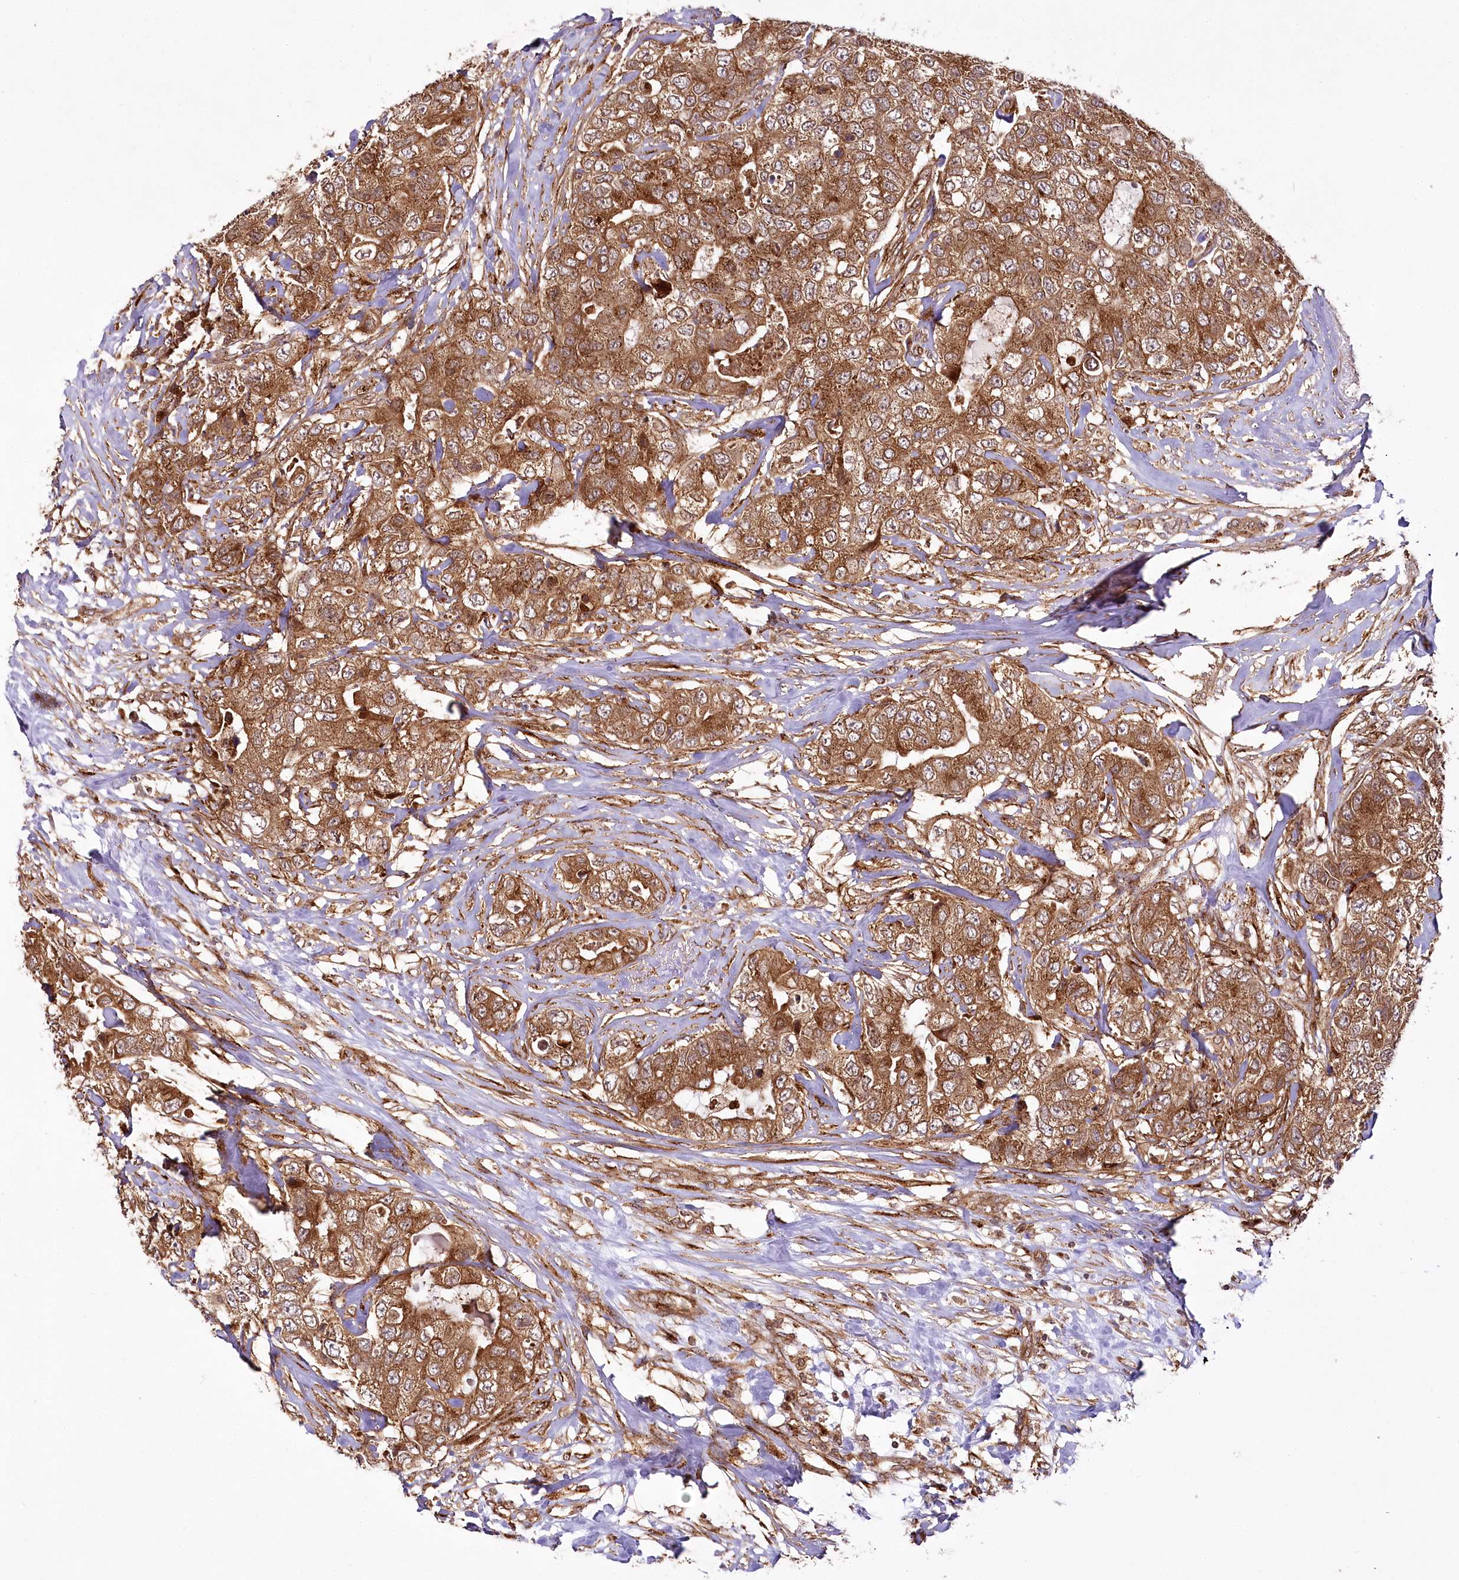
{"staining": {"intensity": "moderate", "quantity": ">75%", "location": "cytoplasmic/membranous"}, "tissue": "breast cancer", "cell_type": "Tumor cells", "image_type": "cancer", "snomed": [{"axis": "morphology", "description": "Duct carcinoma"}, {"axis": "topography", "description": "Breast"}], "caption": "About >75% of tumor cells in human infiltrating ductal carcinoma (breast) show moderate cytoplasmic/membranous protein positivity as visualized by brown immunohistochemical staining.", "gene": "COPG1", "patient": {"sex": "female", "age": 62}}